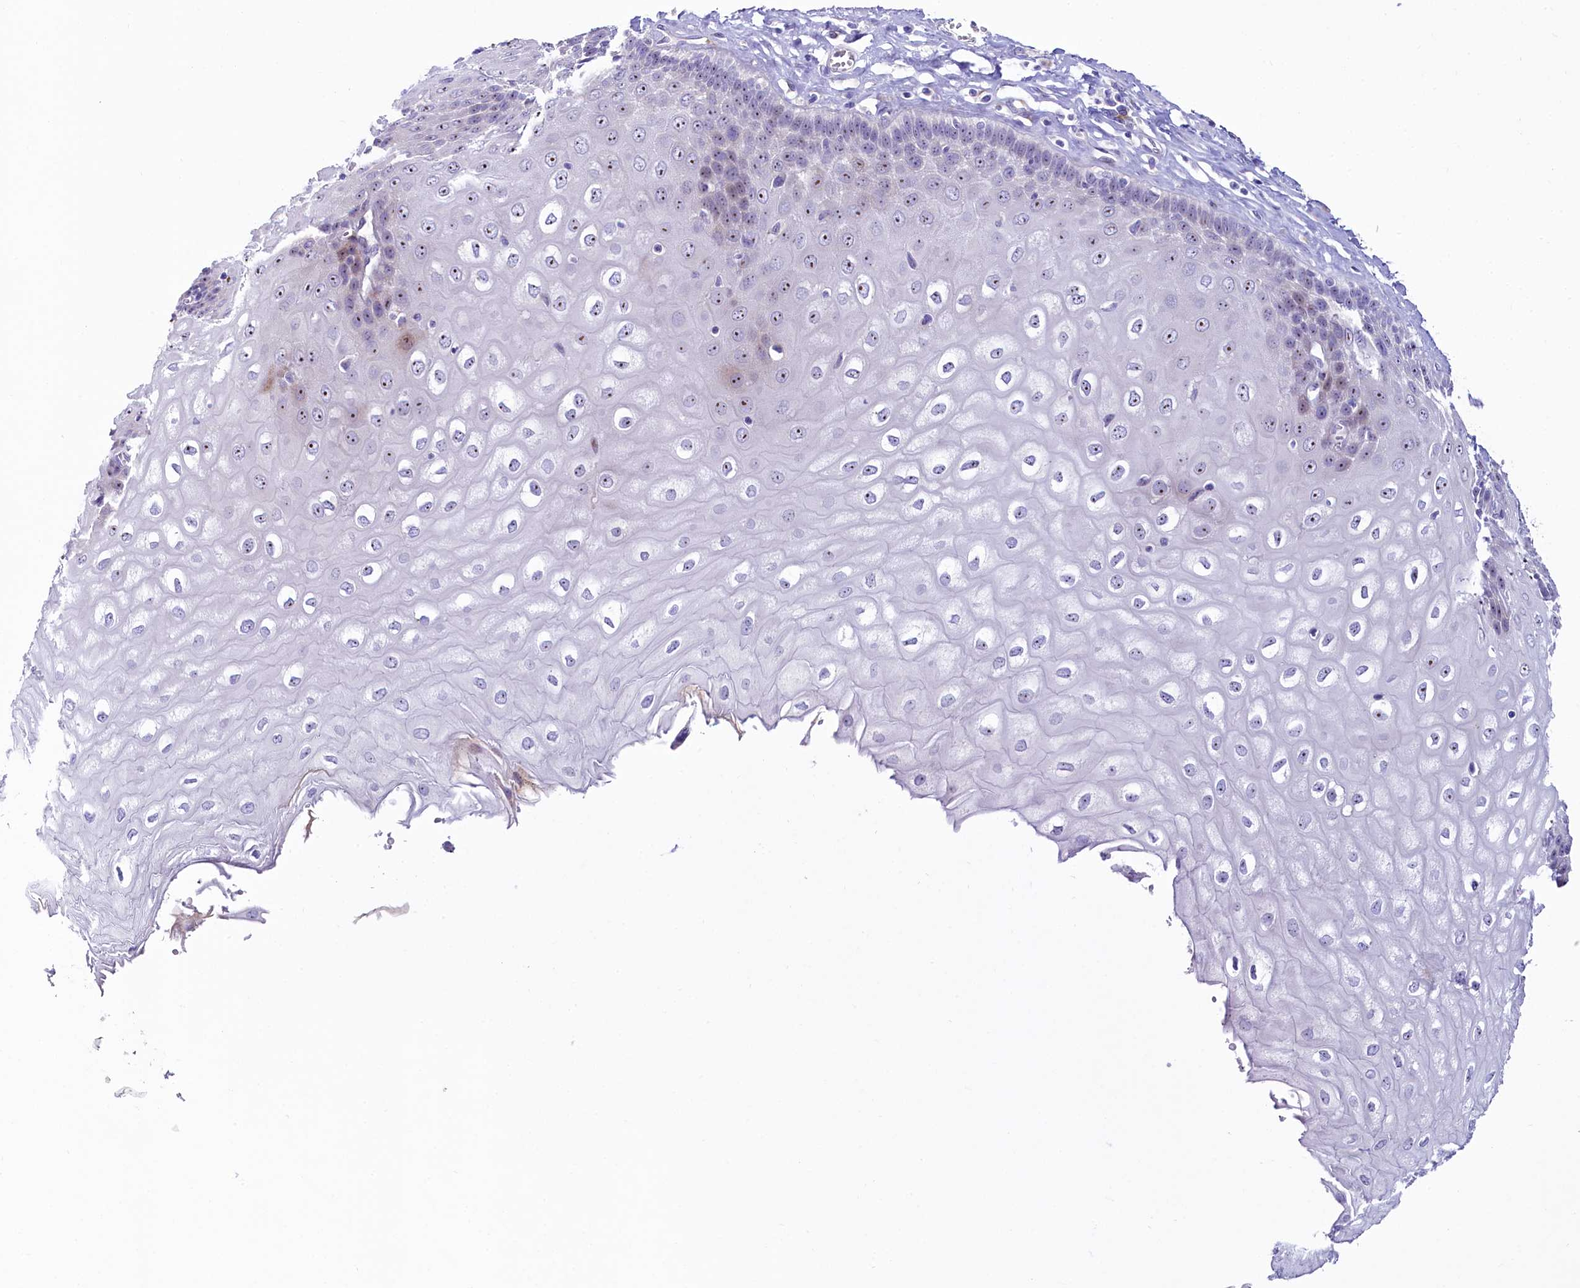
{"staining": {"intensity": "moderate", "quantity": "25%-75%", "location": "cytoplasmic/membranous,nuclear"}, "tissue": "esophagus", "cell_type": "Squamous epithelial cells", "image_type": "normal", "snomed": [{"axis": "morphology", "description": "Normal tissue, NOS"}, {"axis": "topography", "description": "Esophagus"}], "caption": "IHC staining of normal esophagus, which reveals medium levels of moderate cytoplasmic/membranous,nuclear staining in about 25%-75% of squamous epithelial cells indicating moderate cytoplasmic/membranous,nuclear protein staining. The staining was performed using DAB (3,3'-diaminobenzidine) (brown) for protein detection and nuclei were counterstained in hematoxylin (blue).", "gene": "SH3TC2", "patient": {"sex": "male", "age": 60}}